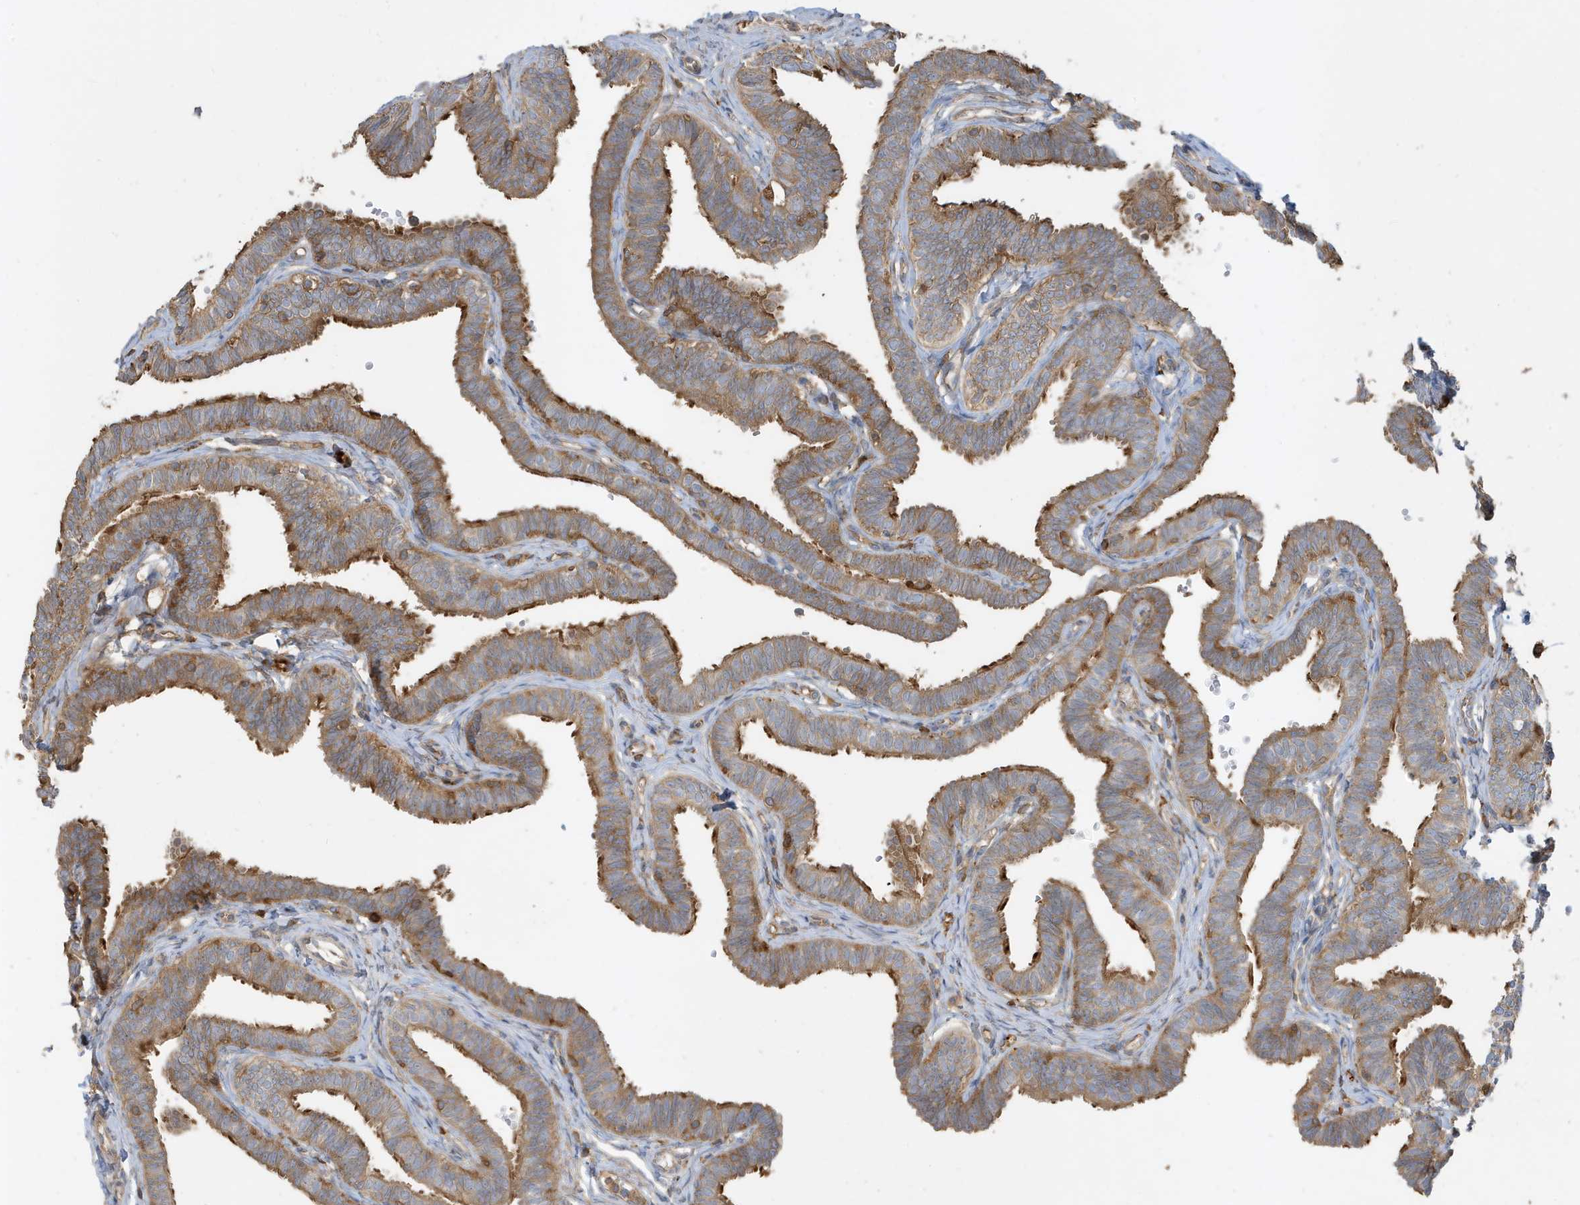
{"staining": {"intensity": "moderate", "quantity": ">75%", "location": "cytoplasmic/membranous"}, "tissue": "fallopian tube", "cell_type": "Glandular cells", "image_type": "normal", "snomed": [{"axis": "morphology", "description": "Normal tissue, NOS"}, {"axis": "topography", "description": "Fallopian tube"}, {"axis": "topography", "description": "Ovary"}], "caption": "Normal fallopian tube displays moderate cytoplasmic/membranous staining in about >75% of glandular cells, visualized by immunohistochemistry.", "gene": "ABTB1", "patient": {"sex": "female", "age": 23}}